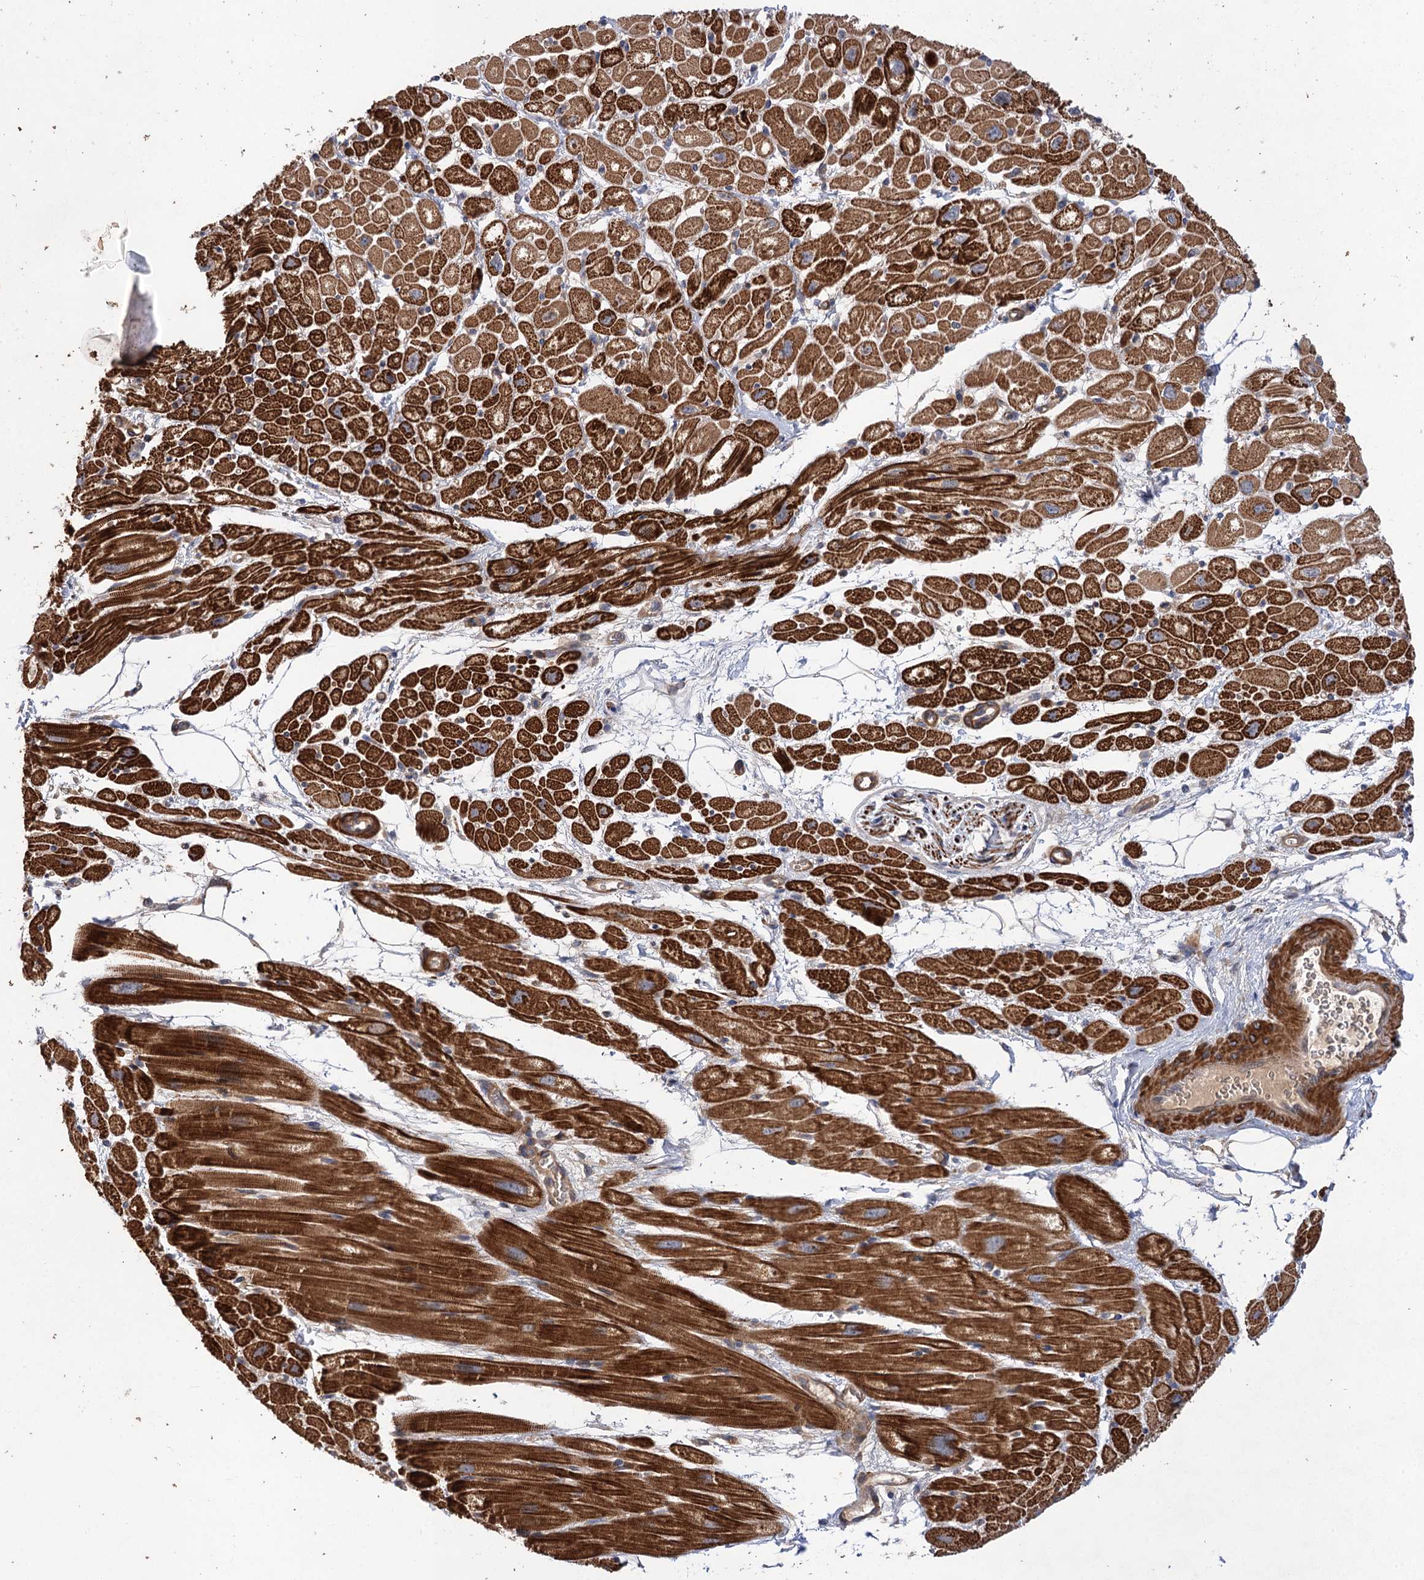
{"staining": {"intensity": "strong", "quantity": ">75%", "location": "cytoplasmic/membranous"}, "tissue": "heart muscle", "cell_type": "Cardiomyocytes", "image_type": "normal", "snomed": [{"axis": "morphology", "description": "Normal tissue, NOS"}, {"axis": "topography", "description": "Heart"}], "caption": "Protein expression by immunohistochemistry demonstrates strong cytoplasmic/membranous expression in about >75% of cardiomyocytes in benign heart muscle. The staining was performed using DAB (3,3'-diaminobenzidine) to visualize the protein expression in brown, while the nuclei were stained in blue with hematoxylin (Magnification: 20x).", "gene": "FBXW8", "patient": {"sex": "male", "age": 50}}